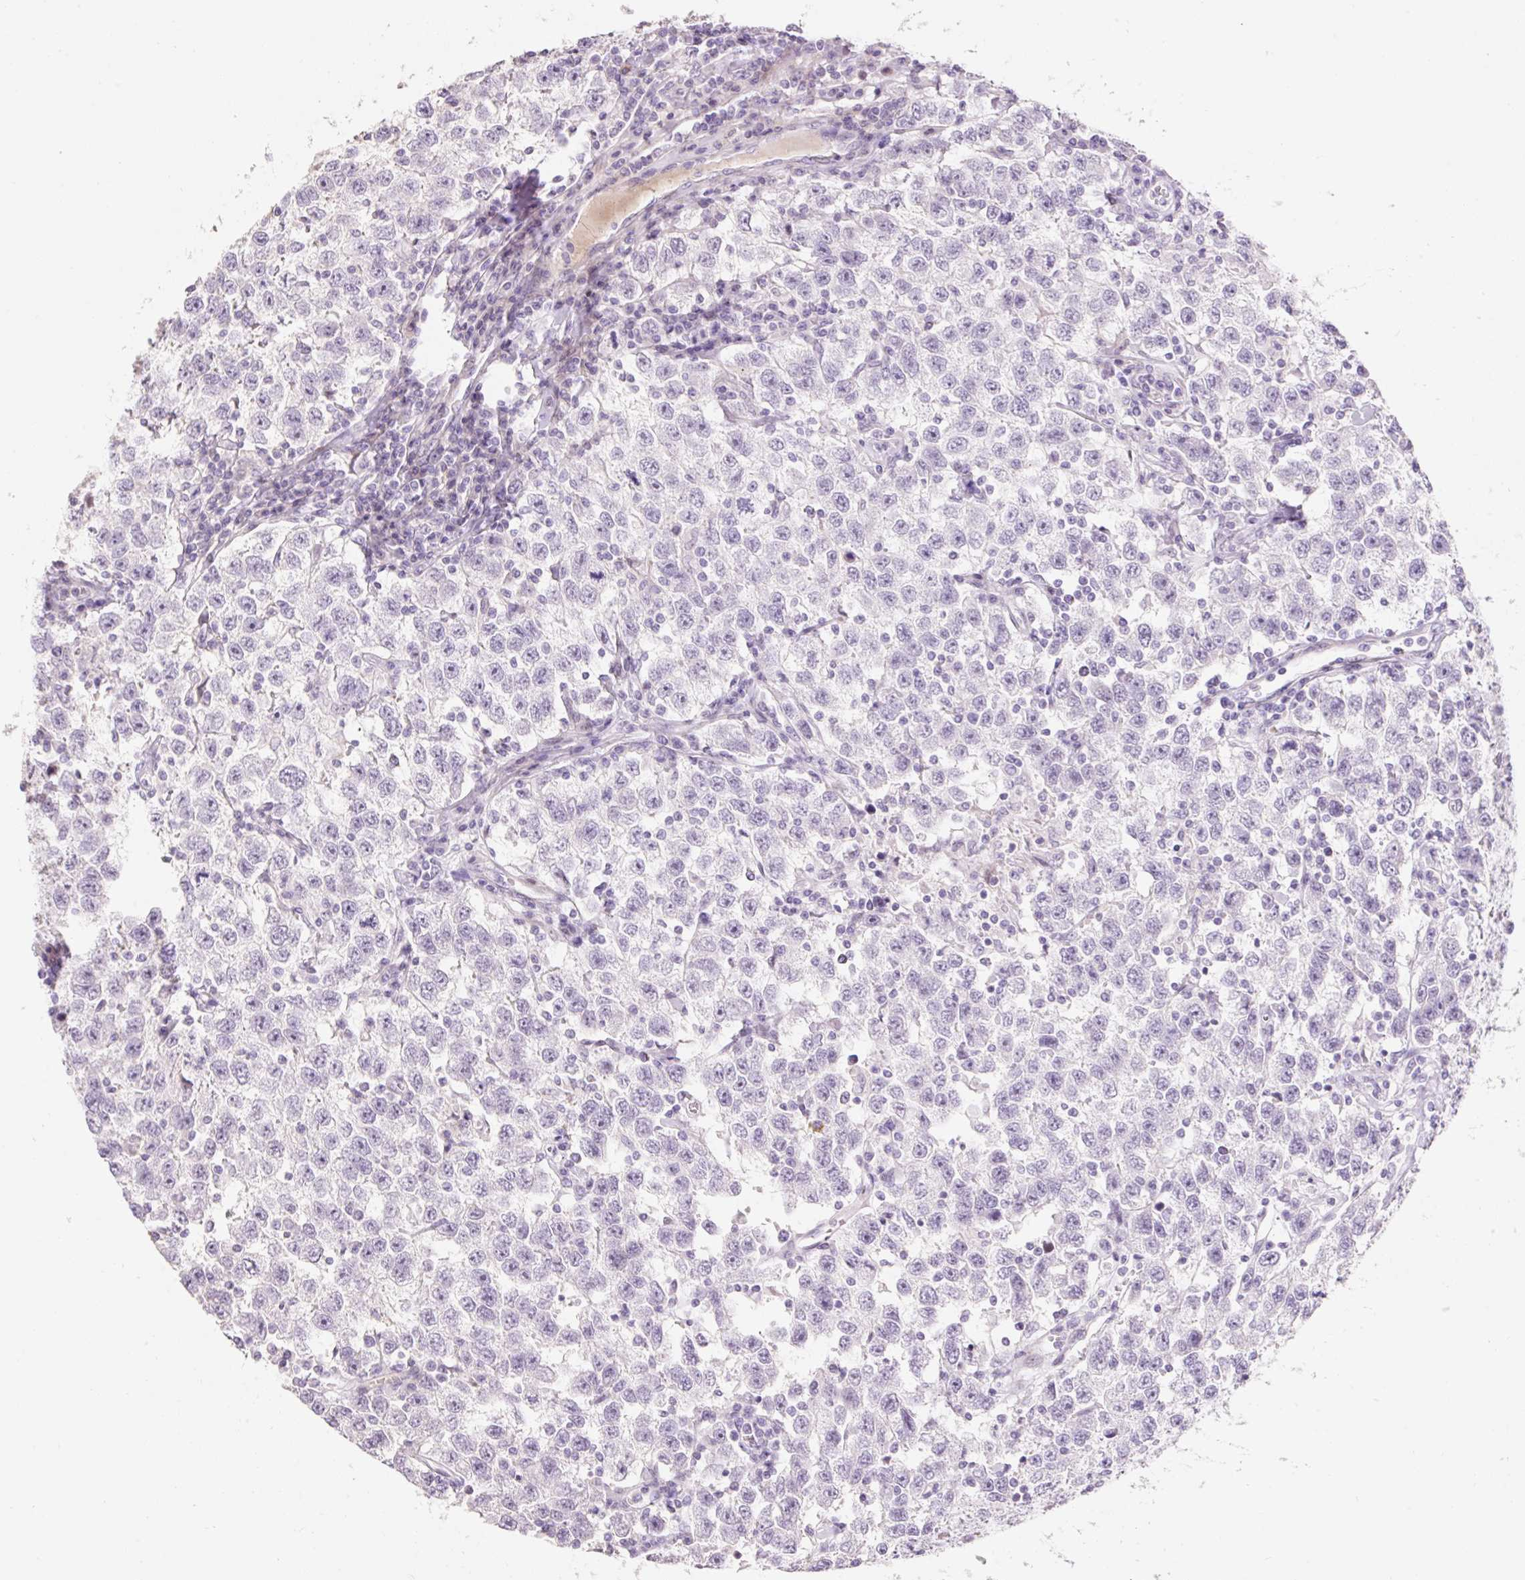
{"staining": {"intensity": "negative", "quantity": "none", "location": "none"}, "tissue": "testis cancer", "cell_type": "Tumor cells", "image_type": "cancer", "snomed": [{"axis": "morphology", "description": "Seminoma, NOS"}, {"axis": "topography", "description": "Testis"}], "caption": "DAB immunohistochemical staining of human seminoma (testis) displays no significant positivity in tumor cells. The staining was performed using DAB (3,3'-diaminobenzidine) to visualize the protein expression in brown, while the nuclei were stained in blue with hematoxylin (Magnification: 20x).", "gene": "ZNF552", "patient": {"sex": "male", "age": 41}}